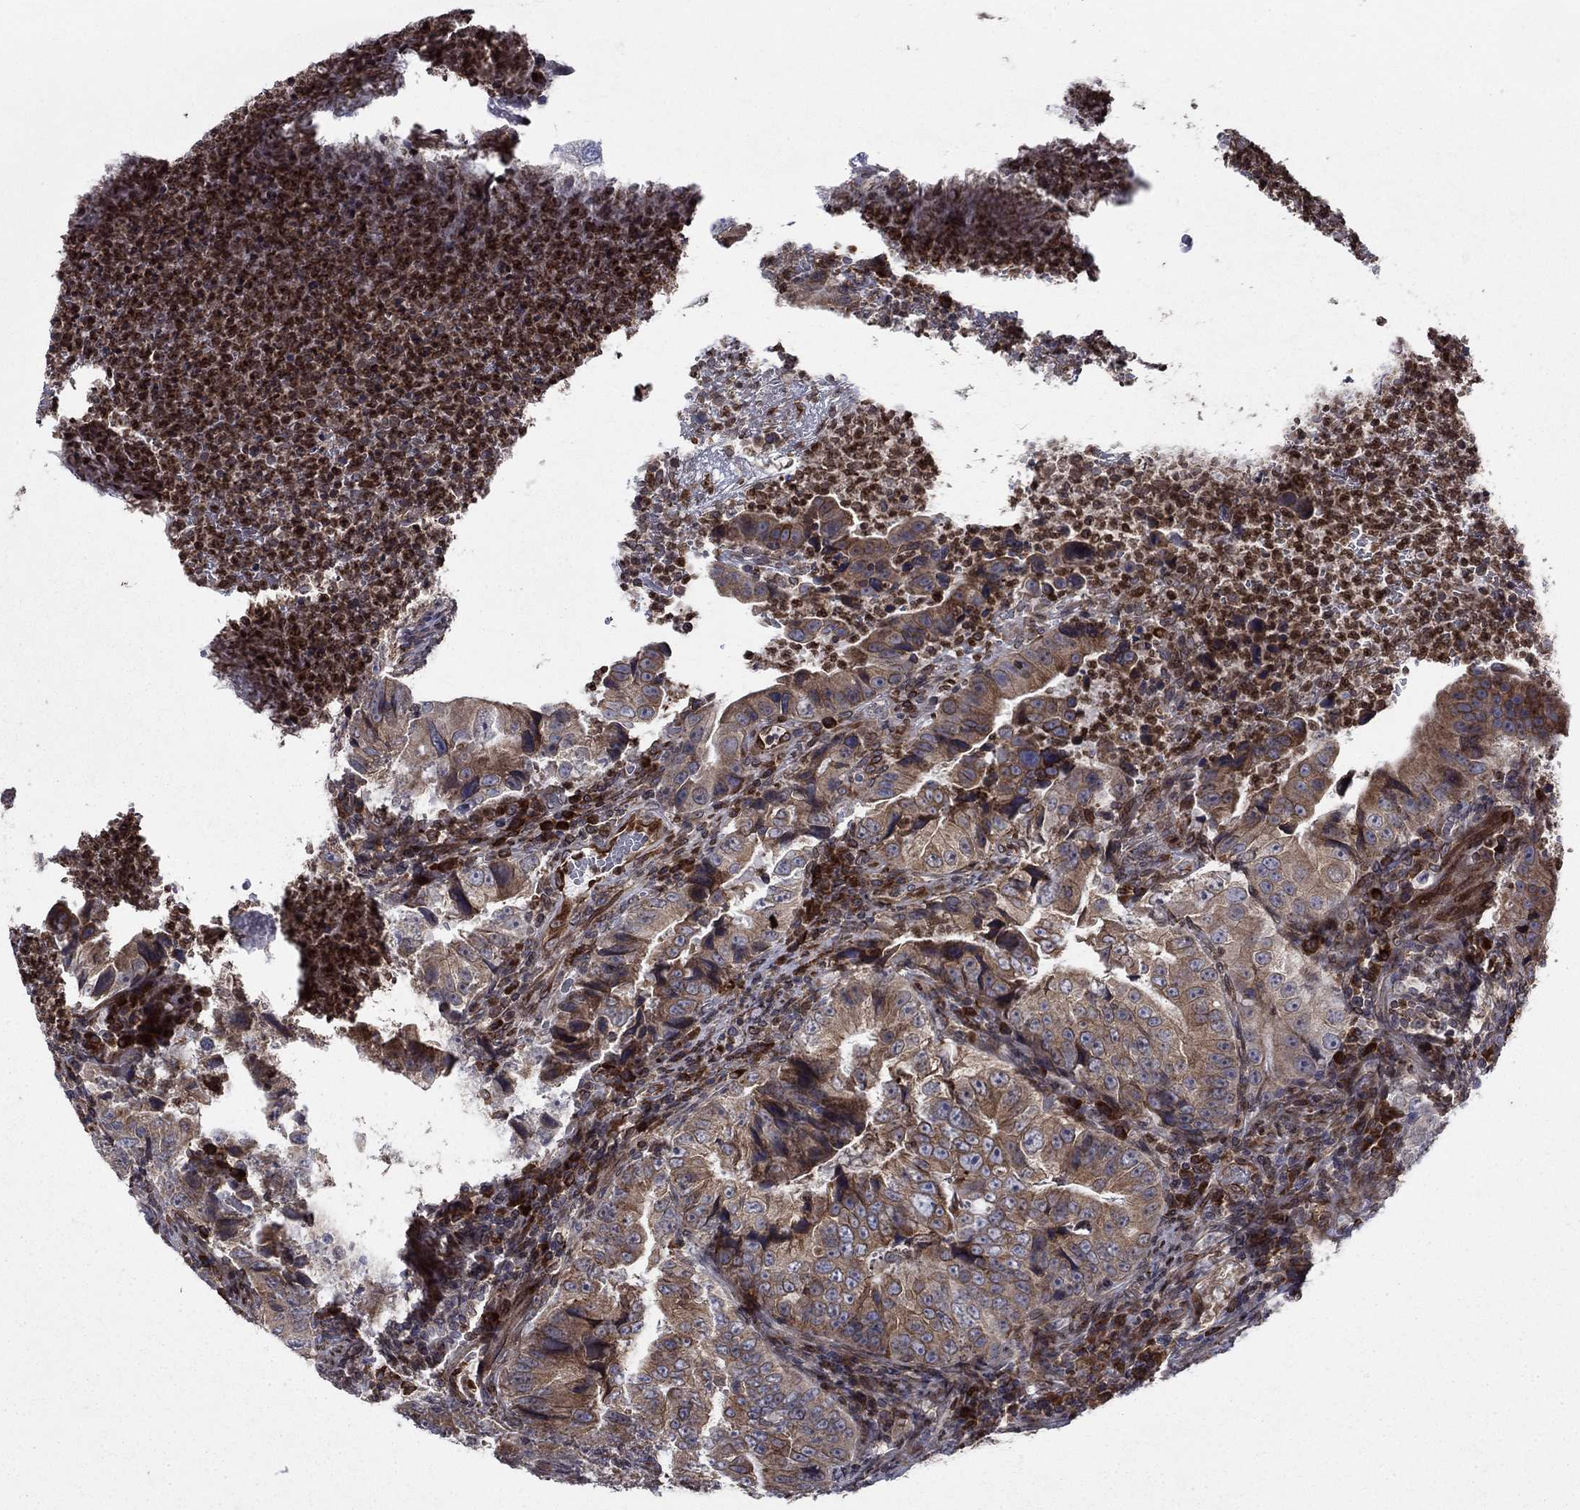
{"staining": {"intensity": "moderate", "quantity": "25%-75%", "location": "cytoplasmic/membranous"}, "tissue": "colorectal cancer", "cell_type": "Tumor cells", "image_type": "cancer", "snomed": [{"axis": "morphology", "description": "Adenocarcinoma, NOS"}, {"axis": "topography", "description": "Colon"}], "caption": "This is a micrograph of IHC staining of colorectal cancer (adenocarcinoma), which shows moderate positivity in the cytoplasmic/membranous of tumor cells.", "gene": "DHRS7", "patient": {"sex": "female", "age": 72}}